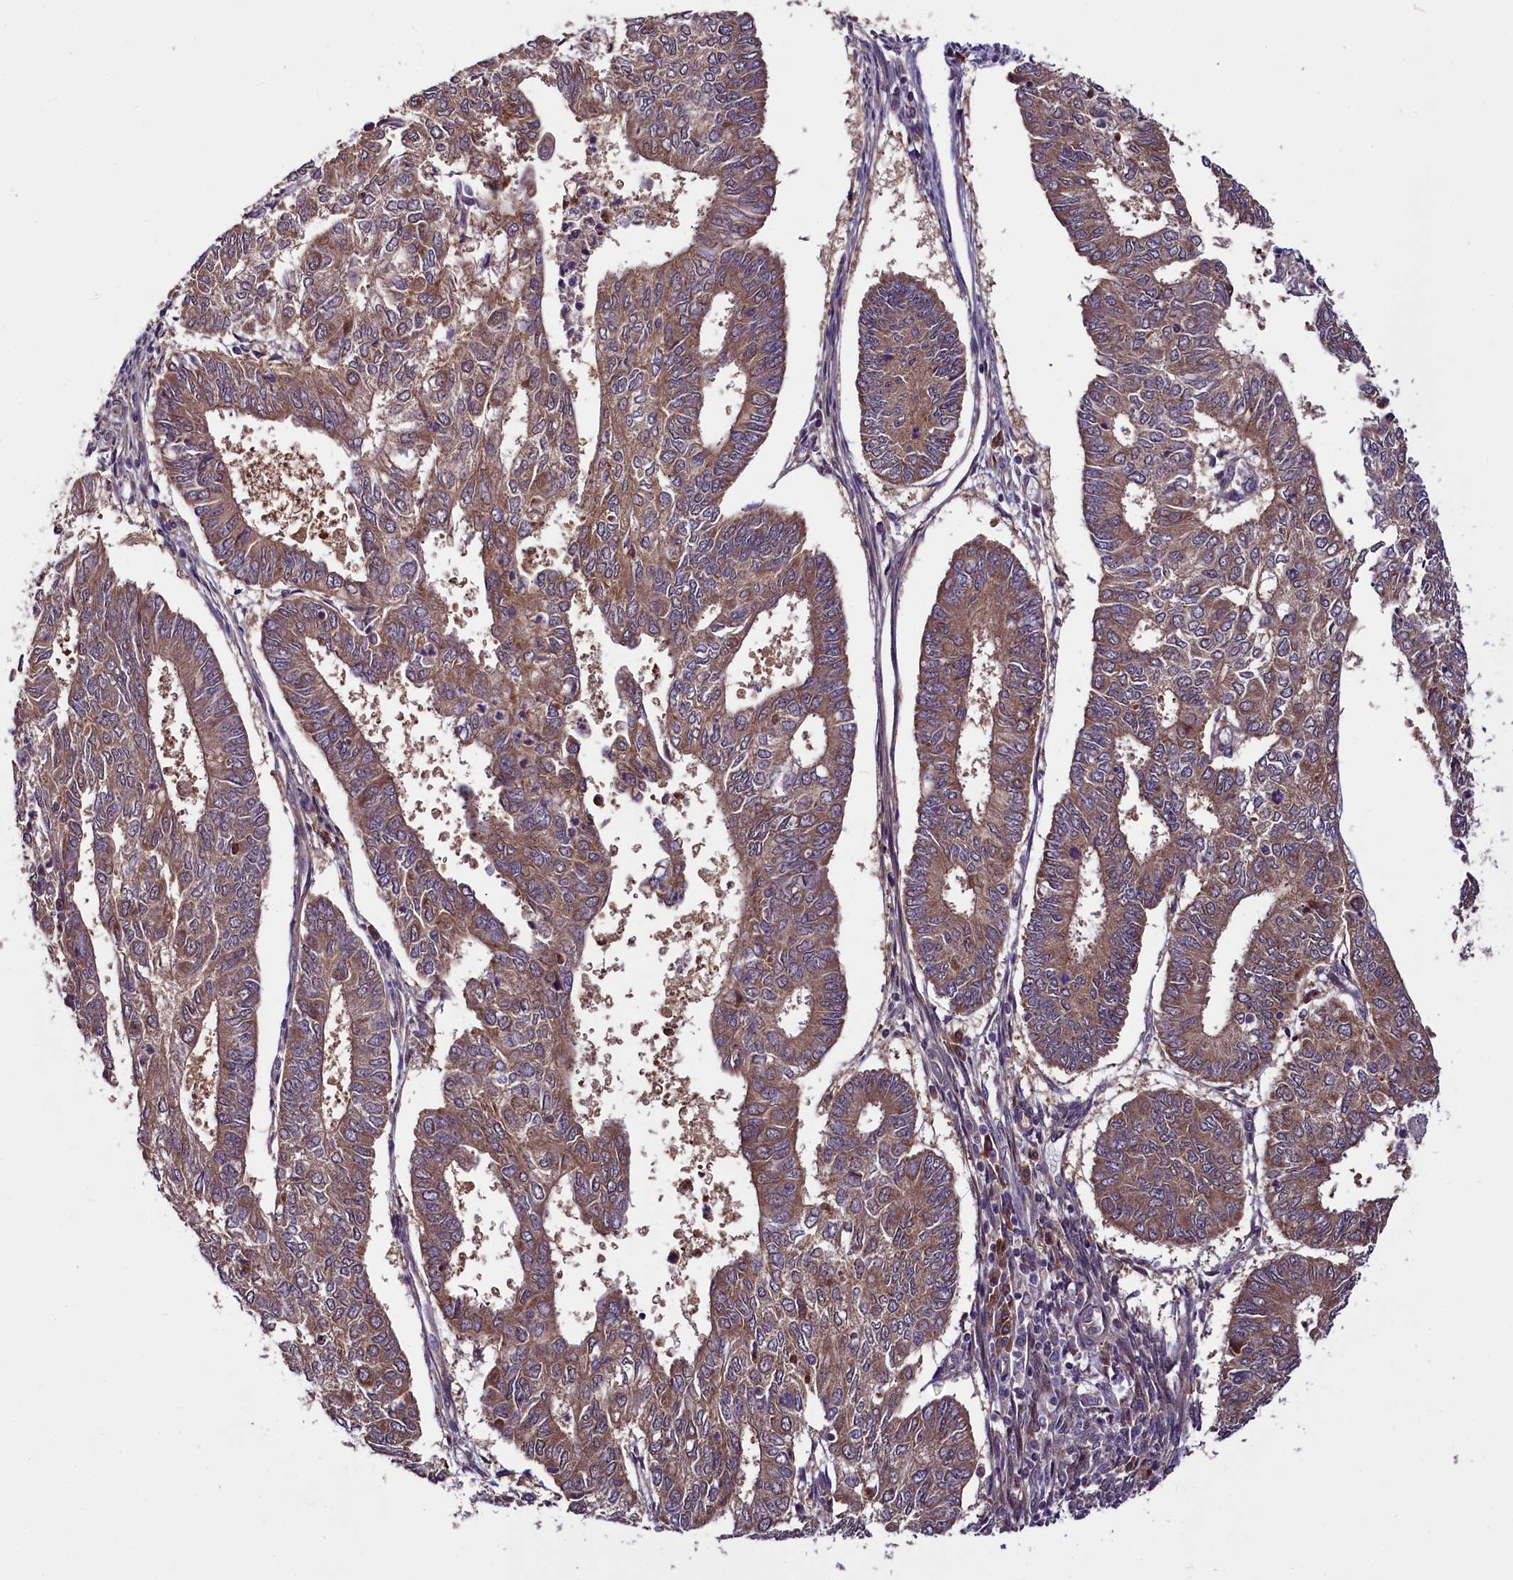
{"staining": {"intensity": "moderate", "quantity": ">75%", "location": "cytoplasmic/membranous"}, "tissue": "endometrial cancer", "cell_type": "Tumor cells", "image_type": "cancer", "snomed": [{"axis": "morphology", "description": "Adenocarcinoma, NOS"}, {"axis": "topography", "description": "Endometrium"}], "caption": "Human endometrial cancer (adenocarcinoma) stained with a brown dye displays moderate cytoplasmic/membranous positive expression in about >75% of tumor cells.", "gene": "RPUSD2", "patient": {"sex": "female", "age": 68}}